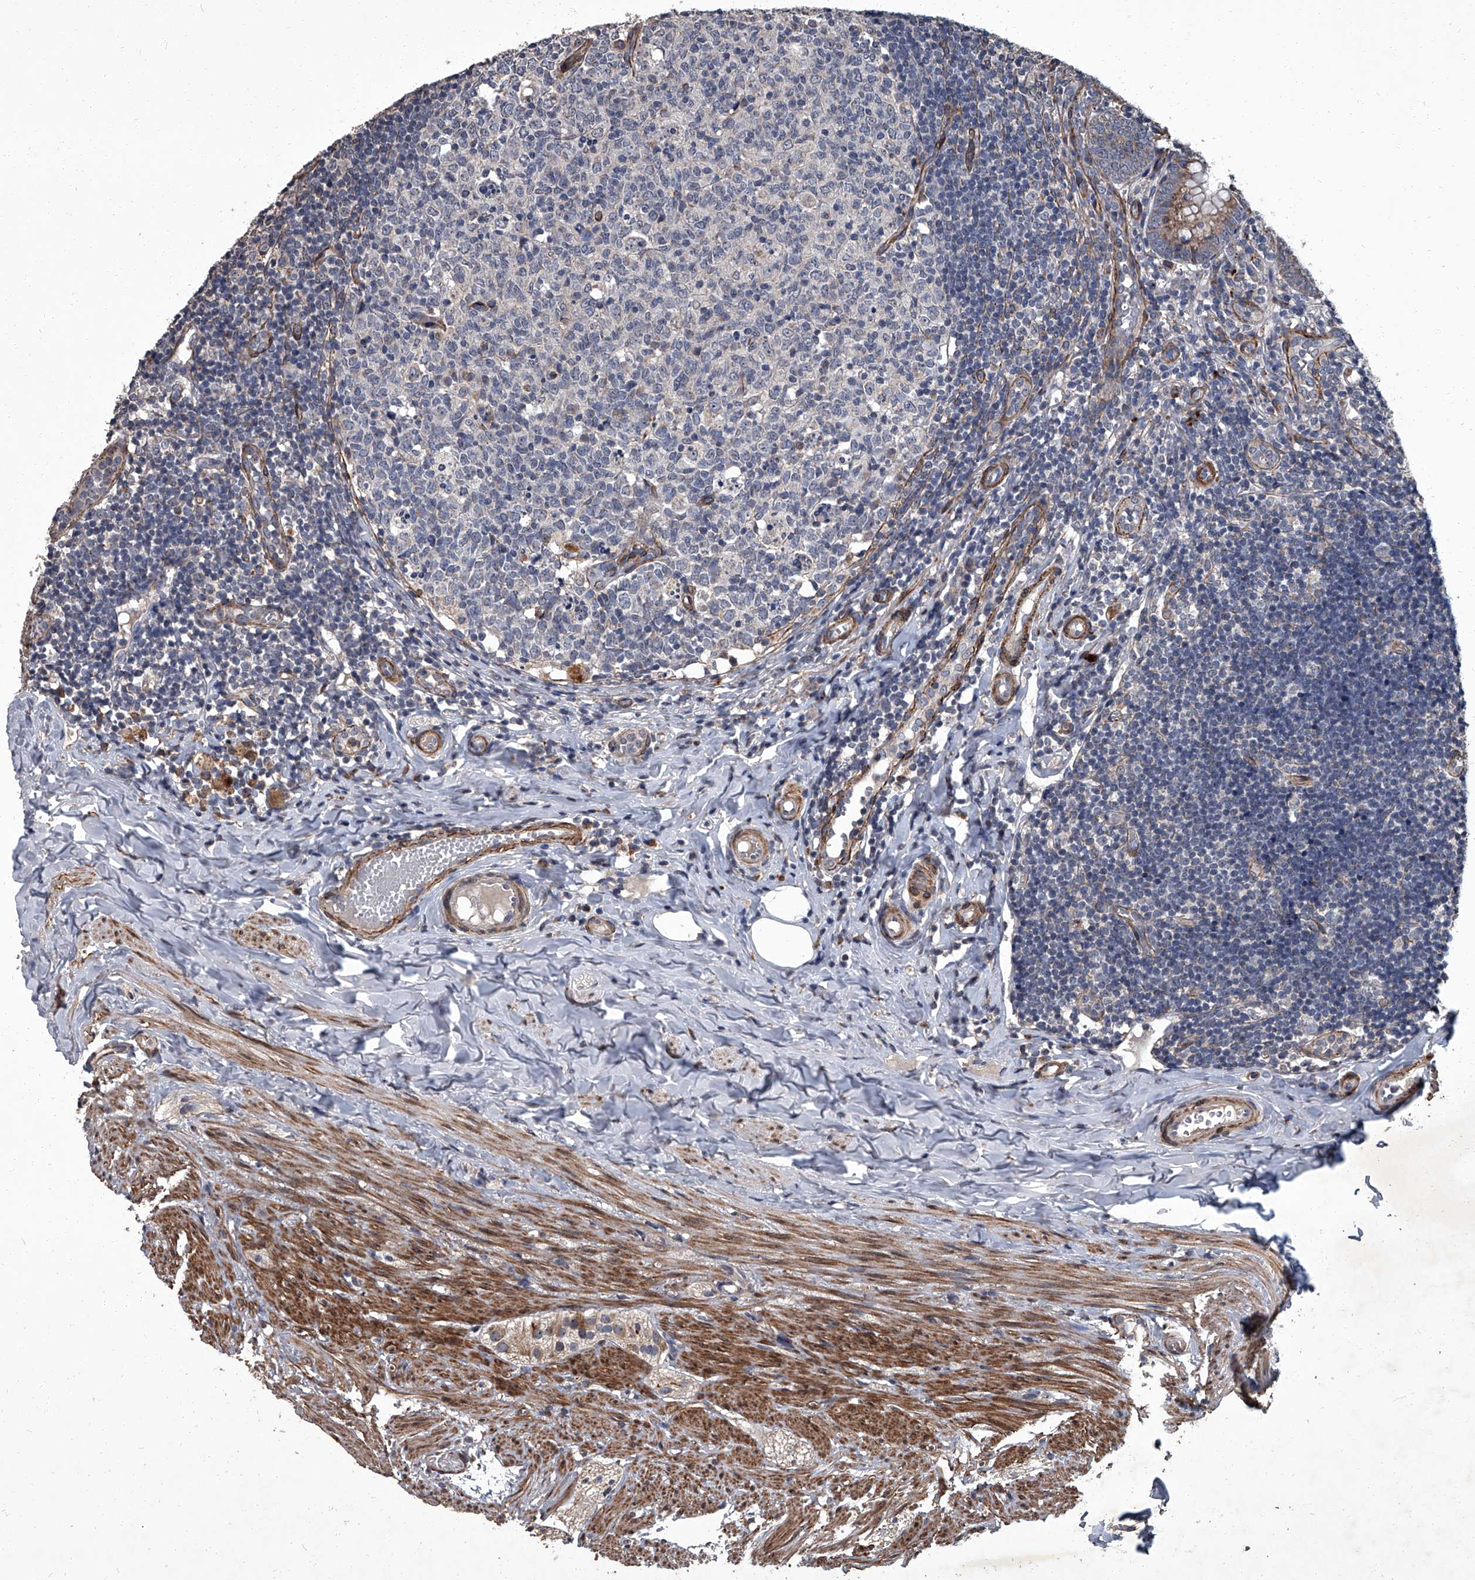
{"staining": {"intensity": "moderate", "quantity": "25%-75%", "location": "cytoplasmic/membranous"}, "tissue": "appendix", "cell_type": "Glandular cells", "image_type": "normal", "snomed": [{"axis": "morphology", "description": "Normal tissue, NOS"}, {"axis": "topography", "description": "Appendix"}], "caption": "This is a photomicrograph of immunohistochemistry staining of benign appendix, which shows moderate staining in the cytoplasmic/membranous of glandular cells.", "gene": "SIRT4", "patient": {"sex": "male", "age": 8}}